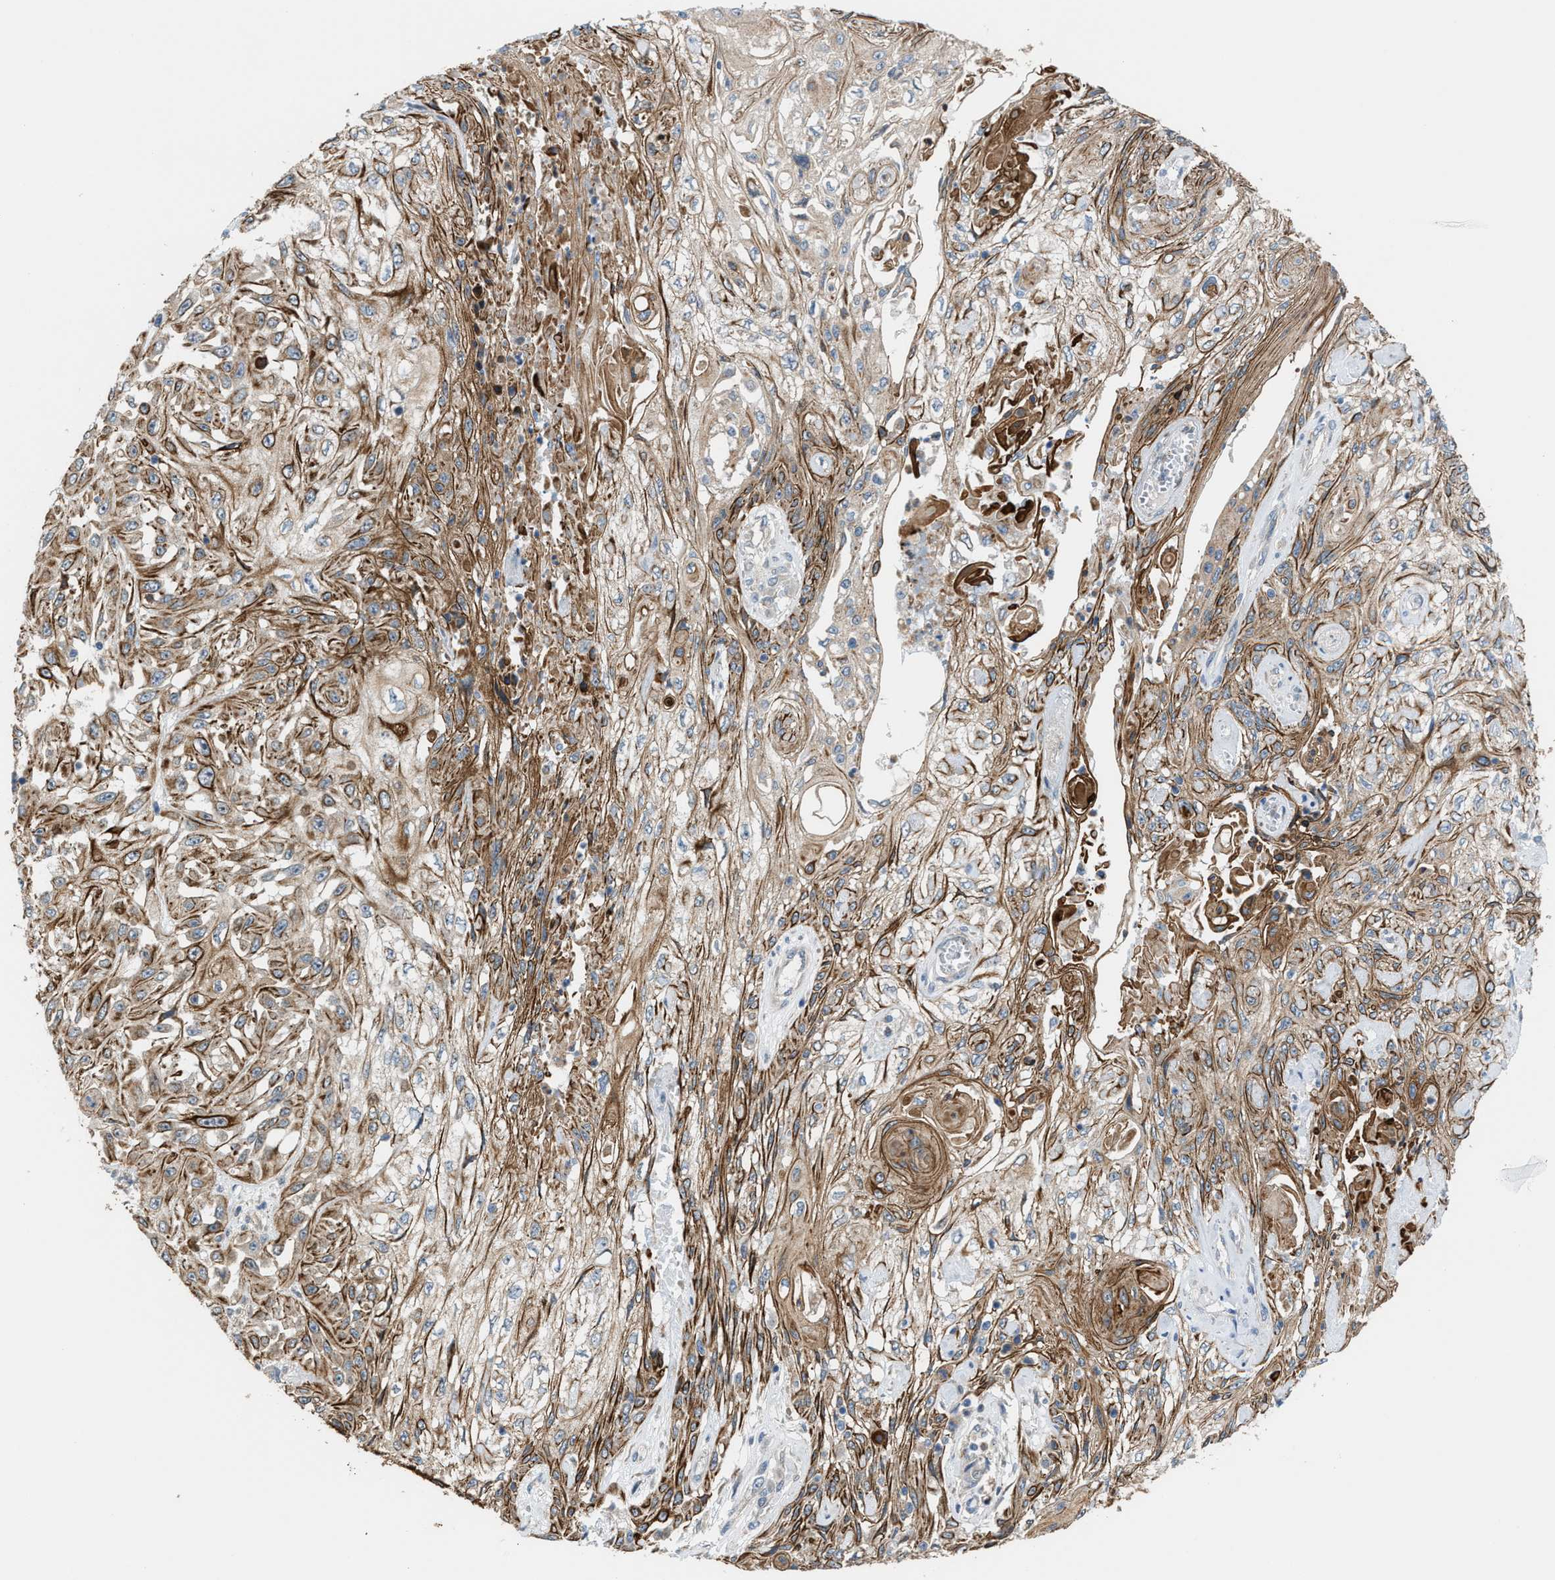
{"staining": {"intensity": "moderate", "quantity": ">75%", "location": "cytoplasmic/membranous"}, "tissue": "skin cancer", "cell_type": "Tumor cells", "image_type": "cancer", "snomed": [{"axis": "morphology", "description": "Squamous cell carcinoma, NOS"}, {"axis": "morphology", "description": "Squamous cell carcinoma, metastatic, NOS"}, {"axis": "topography", "description": "Skin"}, {"axis": "topography", "description": "Lymph node"}], "caption": "The photomicrograph demonstrates staining of squamous cell carcinoma (skin), revealing moderate cytoplasmic/membranous protein staining (brown color) within tumor cells. The staining was performed using DAB, with brown indicating positive protein expression. Nuclei are stained blue with hematoxylin.", "gene": "PDCL", "patient": {"sex": "male", "age": 75}}